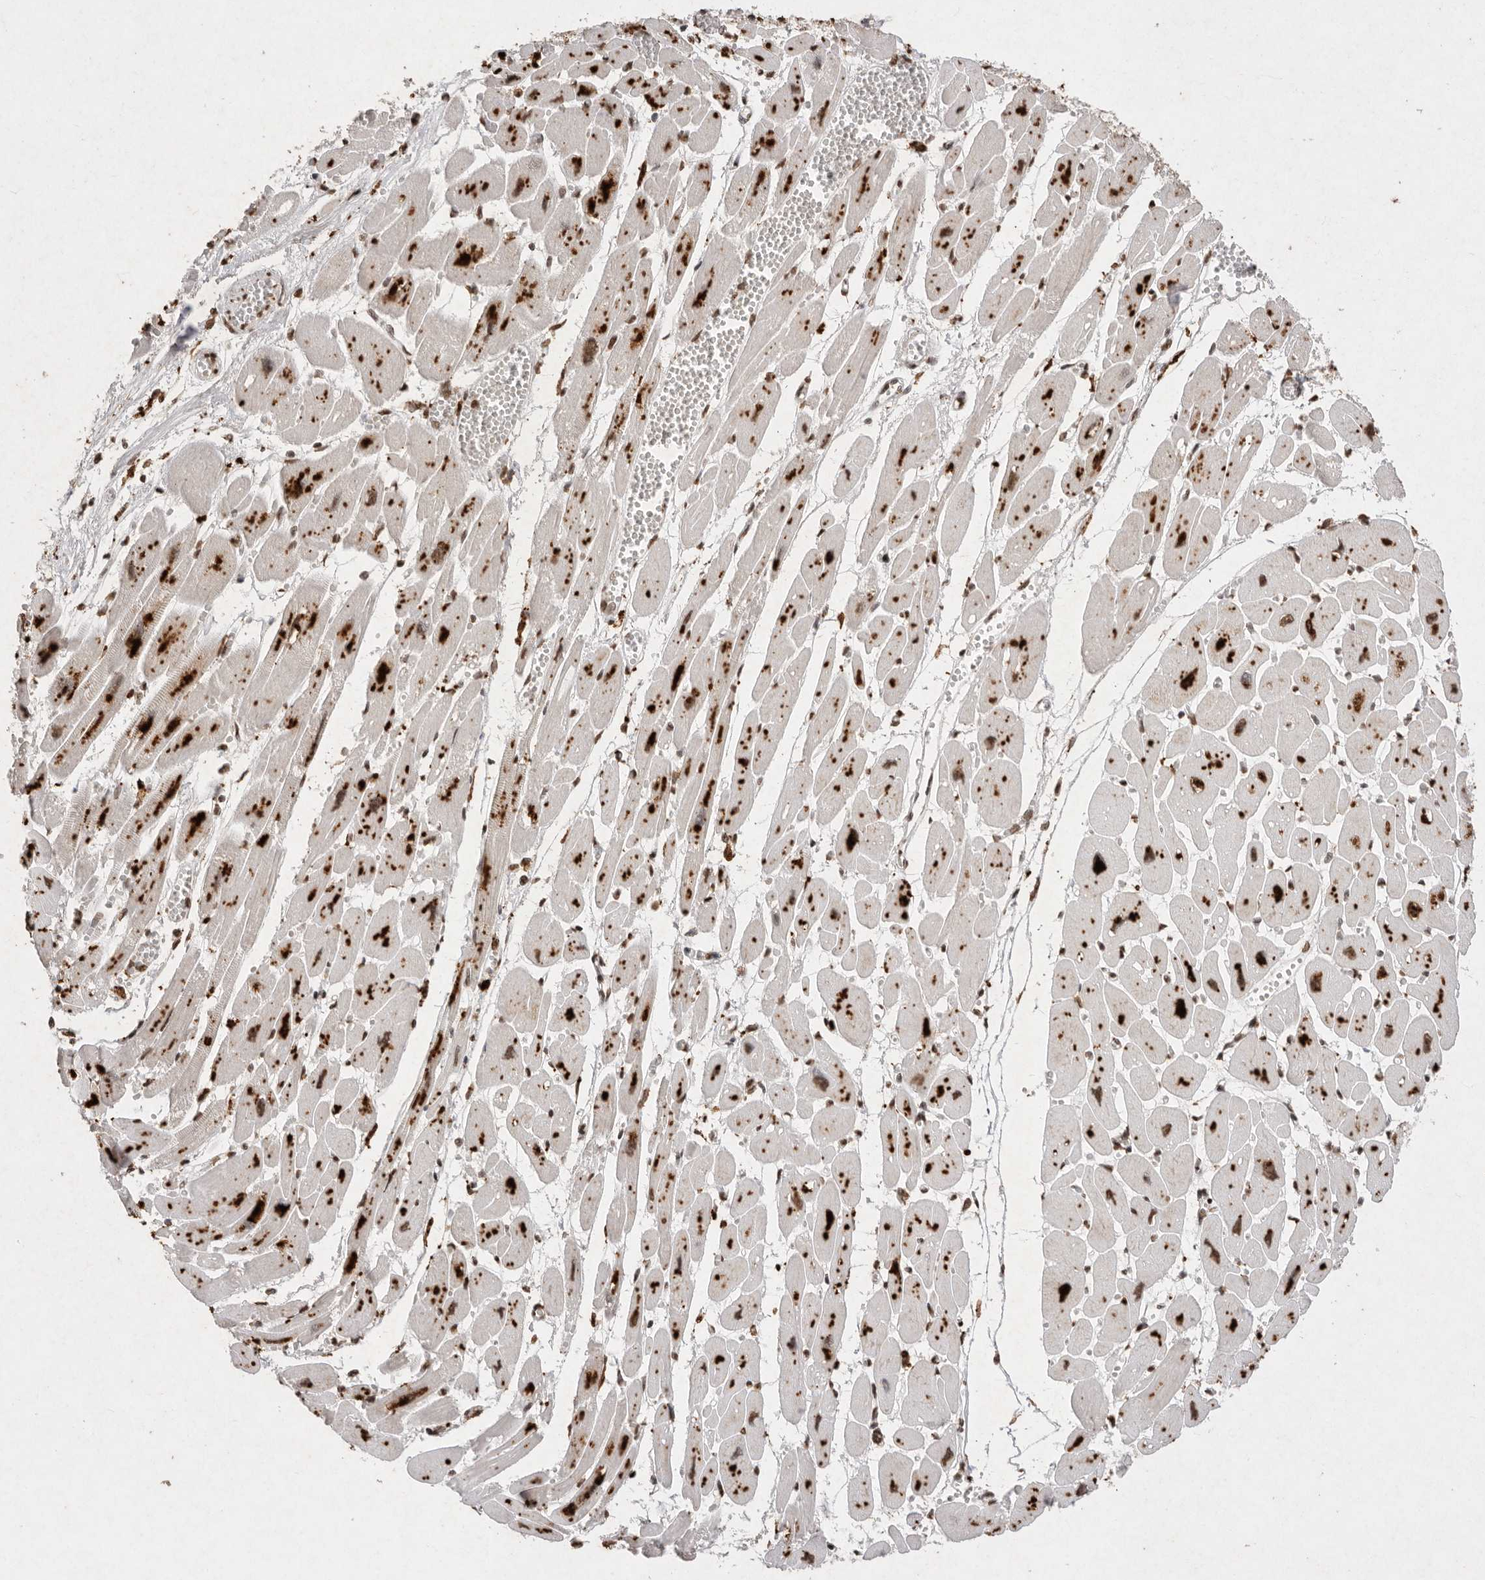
{"staining": {"intensity": "strong", "quantity": ">75%", "location": "cytoplasmic/membranous,nuclear"}, "tissue": "heart muscle", "cell_type": "Cardiomyocytes", "image_type": "normal", "snomed": [{"axis": "morphology", "description": "Normal tissue, NOS"}, {"axis": "topography", "description": "Heart"}], "caption": "A high amount of strong cytoplasmic/membranous,nuclear positivity is present in about >75% of cardiomyocytes in unremarkable heart muscle.", "gene": "NKX3", "patient": {"sex": "female", "age": 54}}